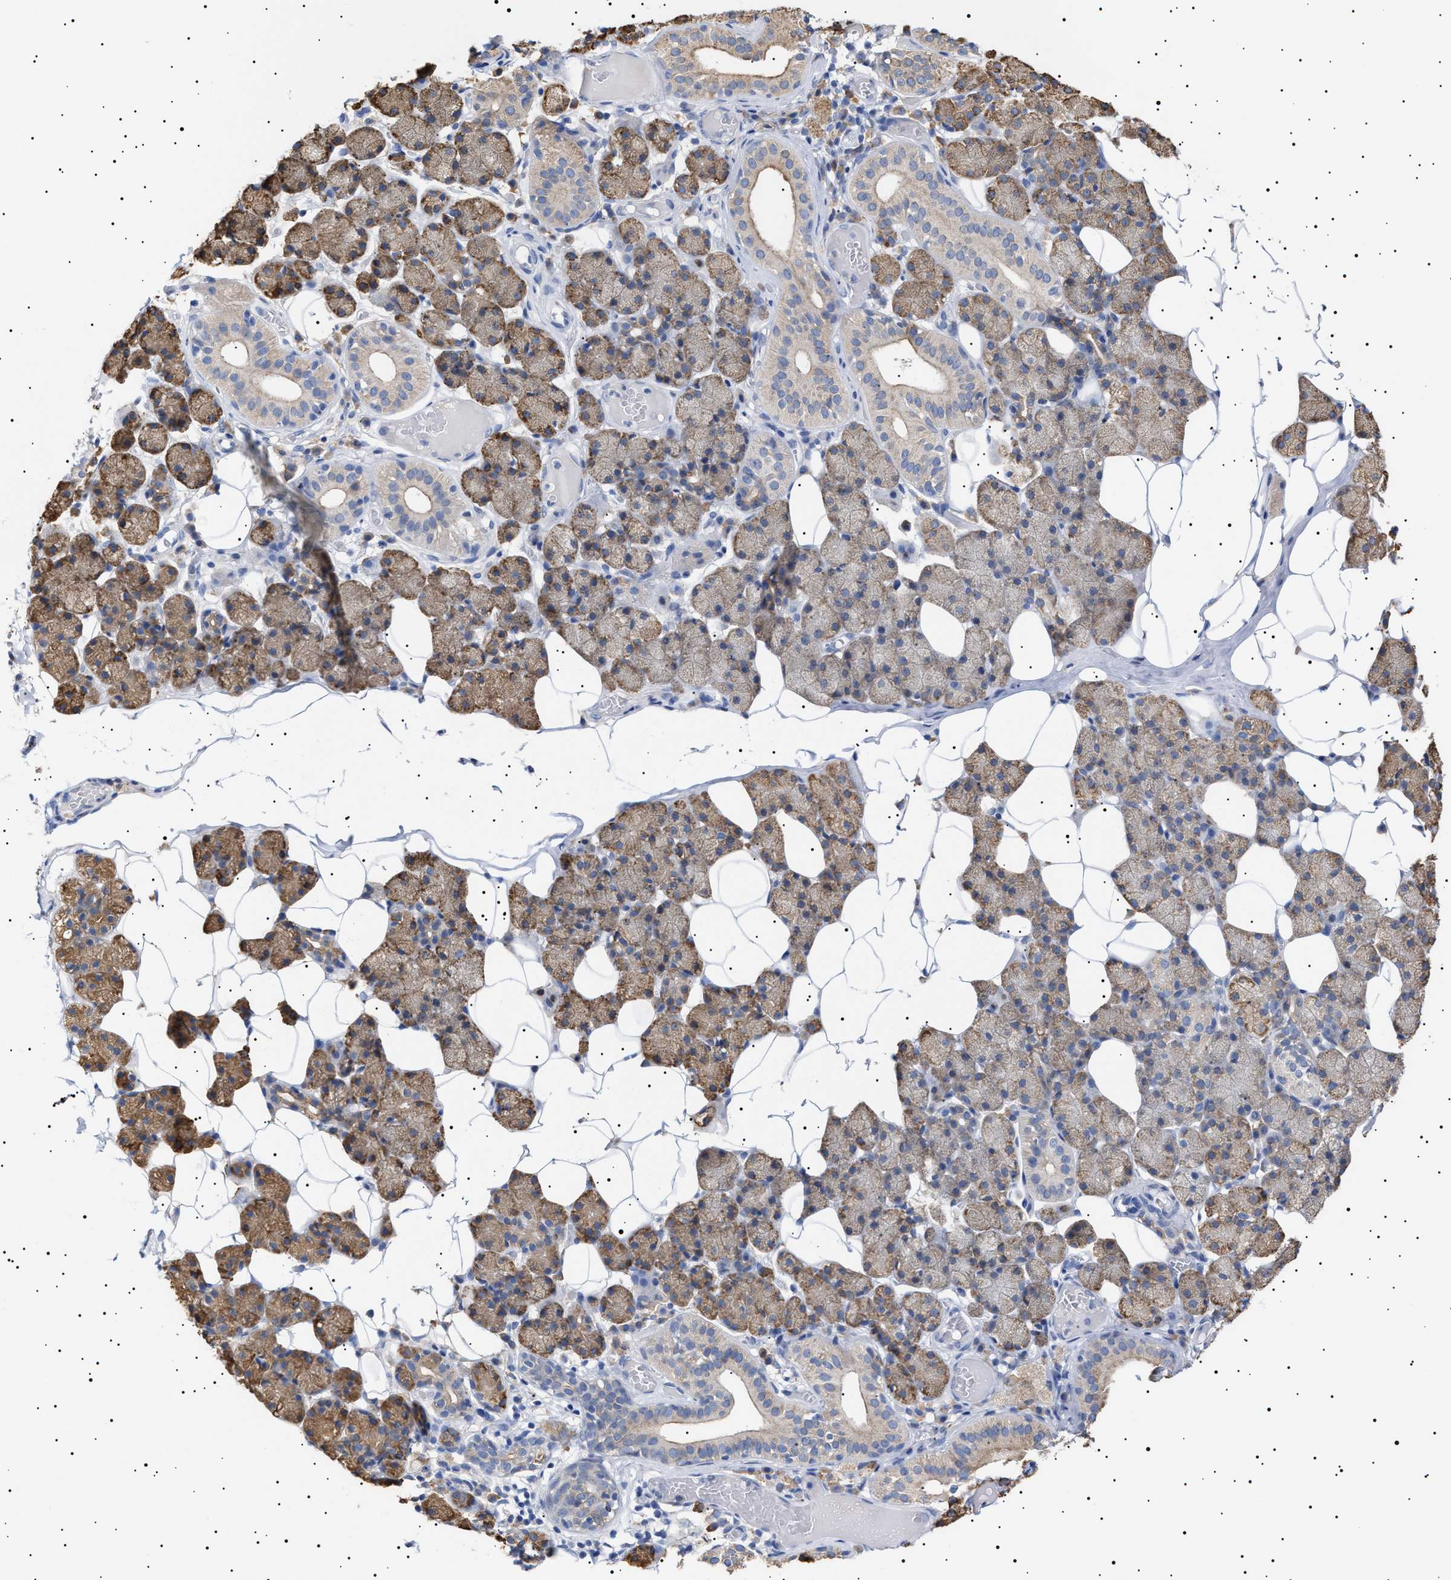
{"staining": {"intensity": "moderate", "quantity": ">75%", "location": "cytoplasmic/membranous"}, "tissue": "salivary gland", "cell_type": "Glandular cells", "image_type": "normal", "snomed": [{"axis": "morphology", "description": "Normal tissue, NOS"}, {"axis": "topography", "description": "Salivary gland"}], "caption": "The image shows immunohistochemical staining of benign salivary gland. There is moderate cytoplasmic/membranous positivity is seen in about >75% of glandular cells. (DAB IHC, brown staining for protein, blue staining for nuclei).", "gene": "ERCC6L2", "patient": {"sex": "female", "age": 33}}